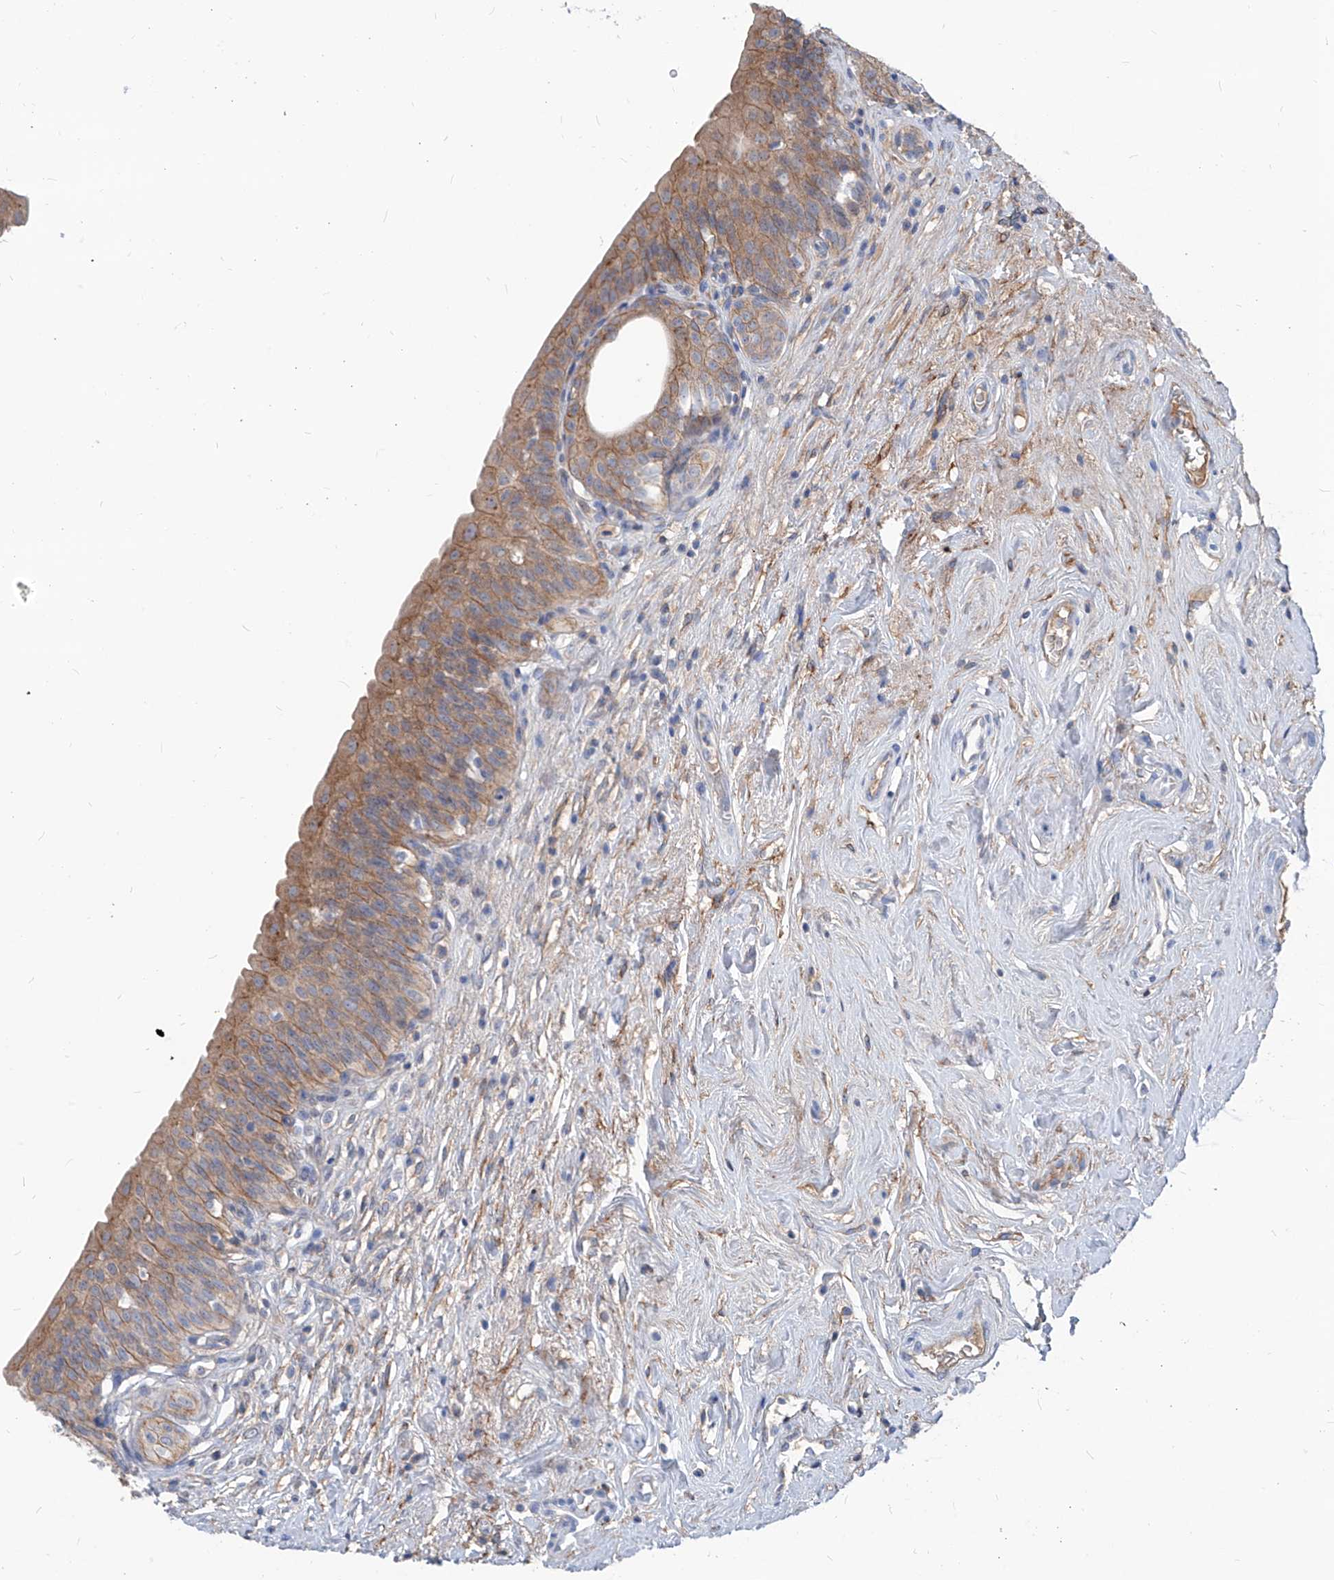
{"staining": {"intensity": "moderate", "quantity": ">75%", "location": "cytoplasmic/membranous"}, "tissue": "urinary bladder", "cell_type": "Urothelial cells", "image_type": "normal", "snomed": [{"axis": "morphology", "description": "Normal tissue, NOS"}, {"axis": "topography", "description": "Urinary bladder"}], "caption": "The immunohistochemical stain highlights moderate cytoplasmic/membranous staining in urothelial cells of unremarkable urinary bladder.", "gene": "AKAP10", "patient": {"sex": "male", "age": 83}}